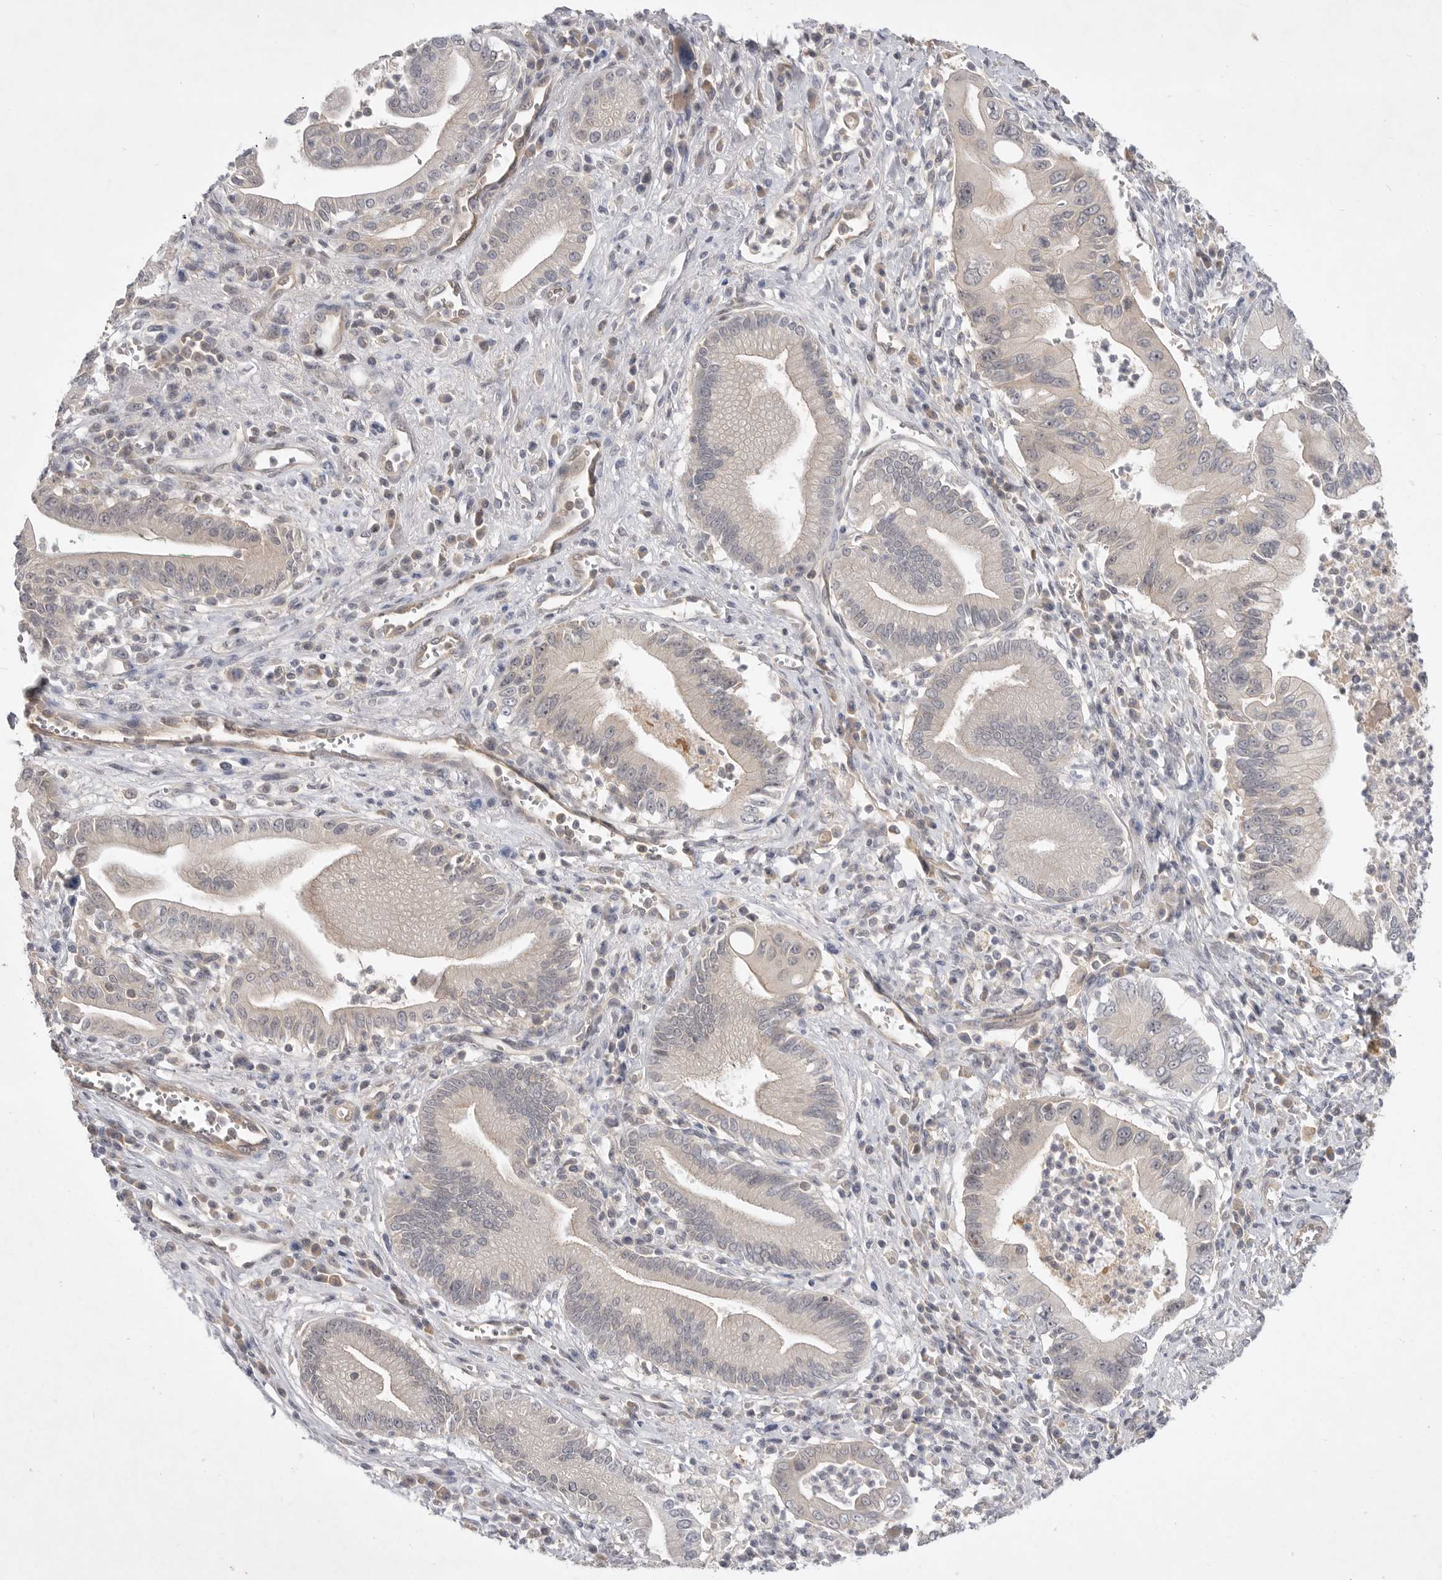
{"staining": {"intensity": "weak", "quantity": "<25%", "location": "cytoplasmic/membranous"}, "tissue": "pancreatic cancer", "cell_type": "Tumor cells", "image_type": "cancer", "snomed": [{"axis": "morphology", "description": "Adenocarcinoma, NOS"}, {"axis": "topography", "description": "Pancreas"}], "caption": "There is no significant staining in tumor cells of pancreatic cancer. The staining was performed using DAB (3,3'-diaminobenzidine) to visualize the protein expression in brown, while the nuclei were stained in blue with hematoxylin (Magnification: 20x).", "gene": "ITGAD", "patient": {"sex": "male", "age": 78}}